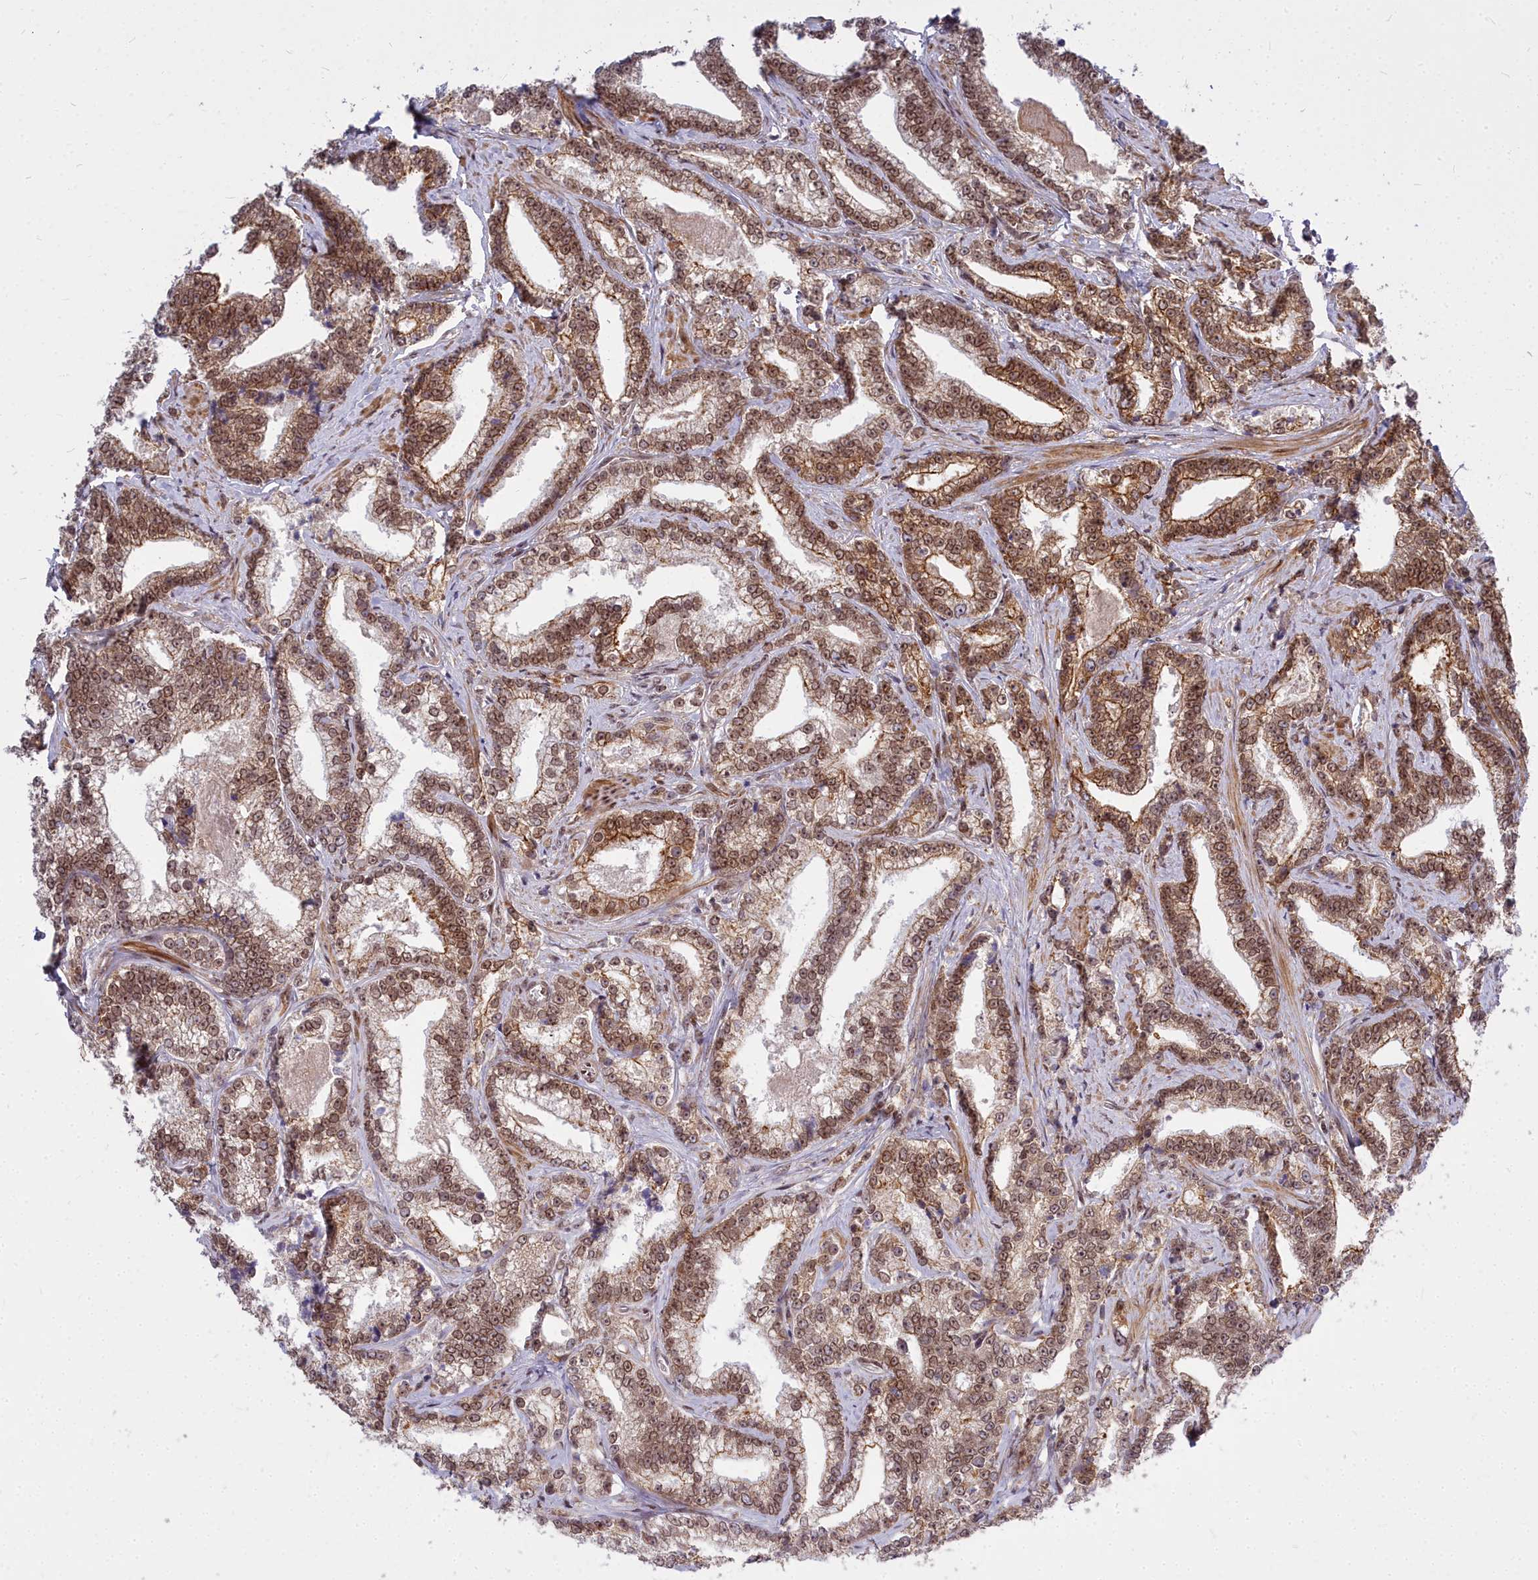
{"staining": {"intensity": "moderate", "quantity": ">75%", "location": "cytoplasmic/membranous,nuclear"}, "tissue": "prostate cancer", "cell_type": "Tumor cells", "image_type": "cancer", "snomed": [{"axis": "morphology", "description": "Adenocarcinoma, High grade"}, {"axis": "topography", "description": "Prostate and seminal vesicle, NOS"}], "caption": "High-magnification brightfield microscopy of adenocarcinoma (high-grade) (prostate) stained with DAB (brown) and counterstained with hematoxylin (blue). tumor cells exhibit moderate cytoplasmic/membranous and nuclear expression is appreciated in about>75% of cells.", "gene": "ABCB8", "patient": {"sex": "male", "age": 67}}